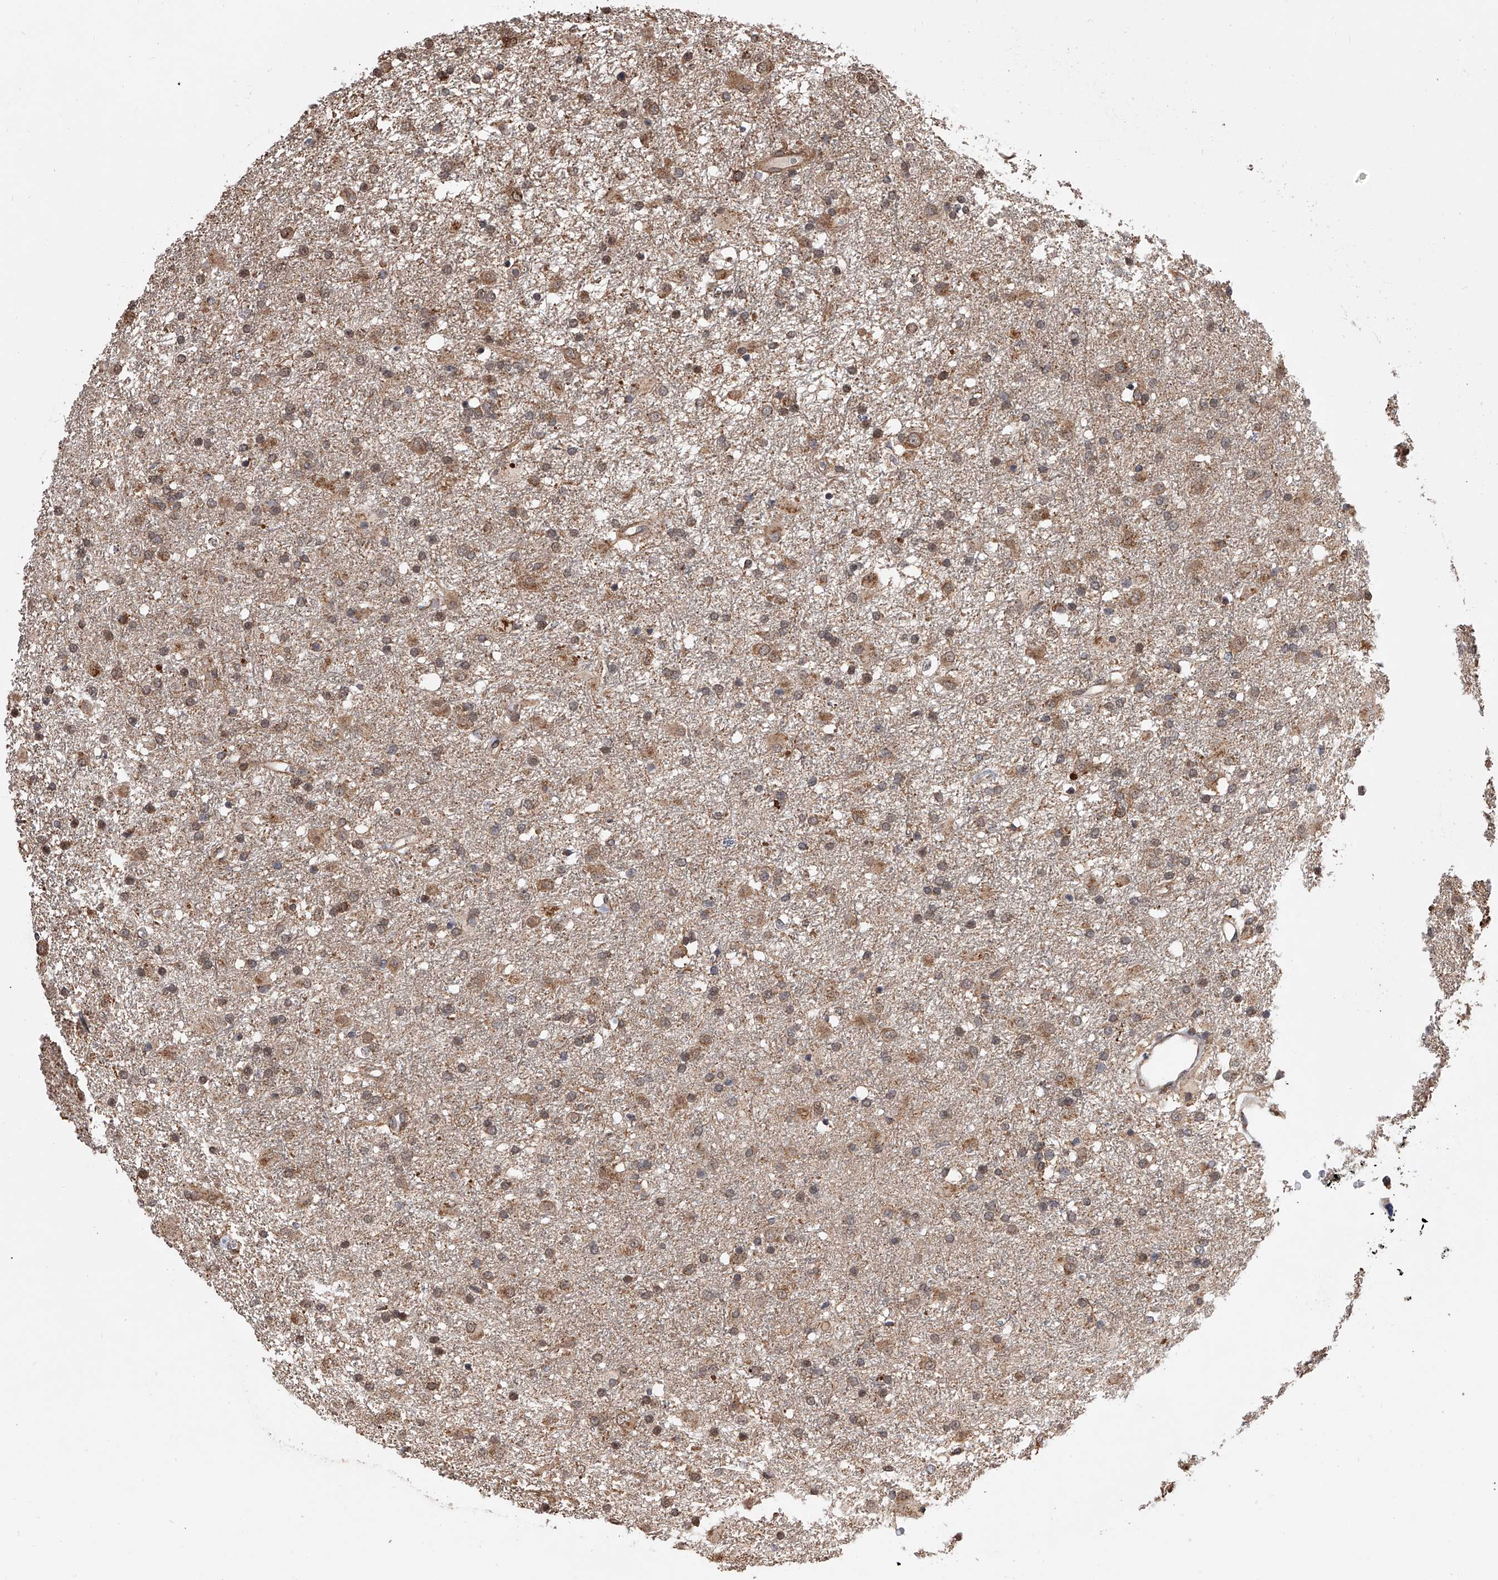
{"staining": {"intensity": "moderate", "quantity": ">75%", "location": "cytoplasmic/membranous"}, "tissue": "glioma", "cell_type": "Tumor cells", "image_type": "cancer", "snomed": [{"axis": "morphology", "description": "Glioma, malignant, Low grade"}, {"axis": "topography", "description": "Brain"}], "caption": "This histopathology image reveals immunohistochemistry (IHC) staining of human glioma, with medium moderate cytoplasmic/membranous staining in approximately >75% of tumor cells.", "gene": "GMDS", "patient": {"sex": "male", "age": 65}}